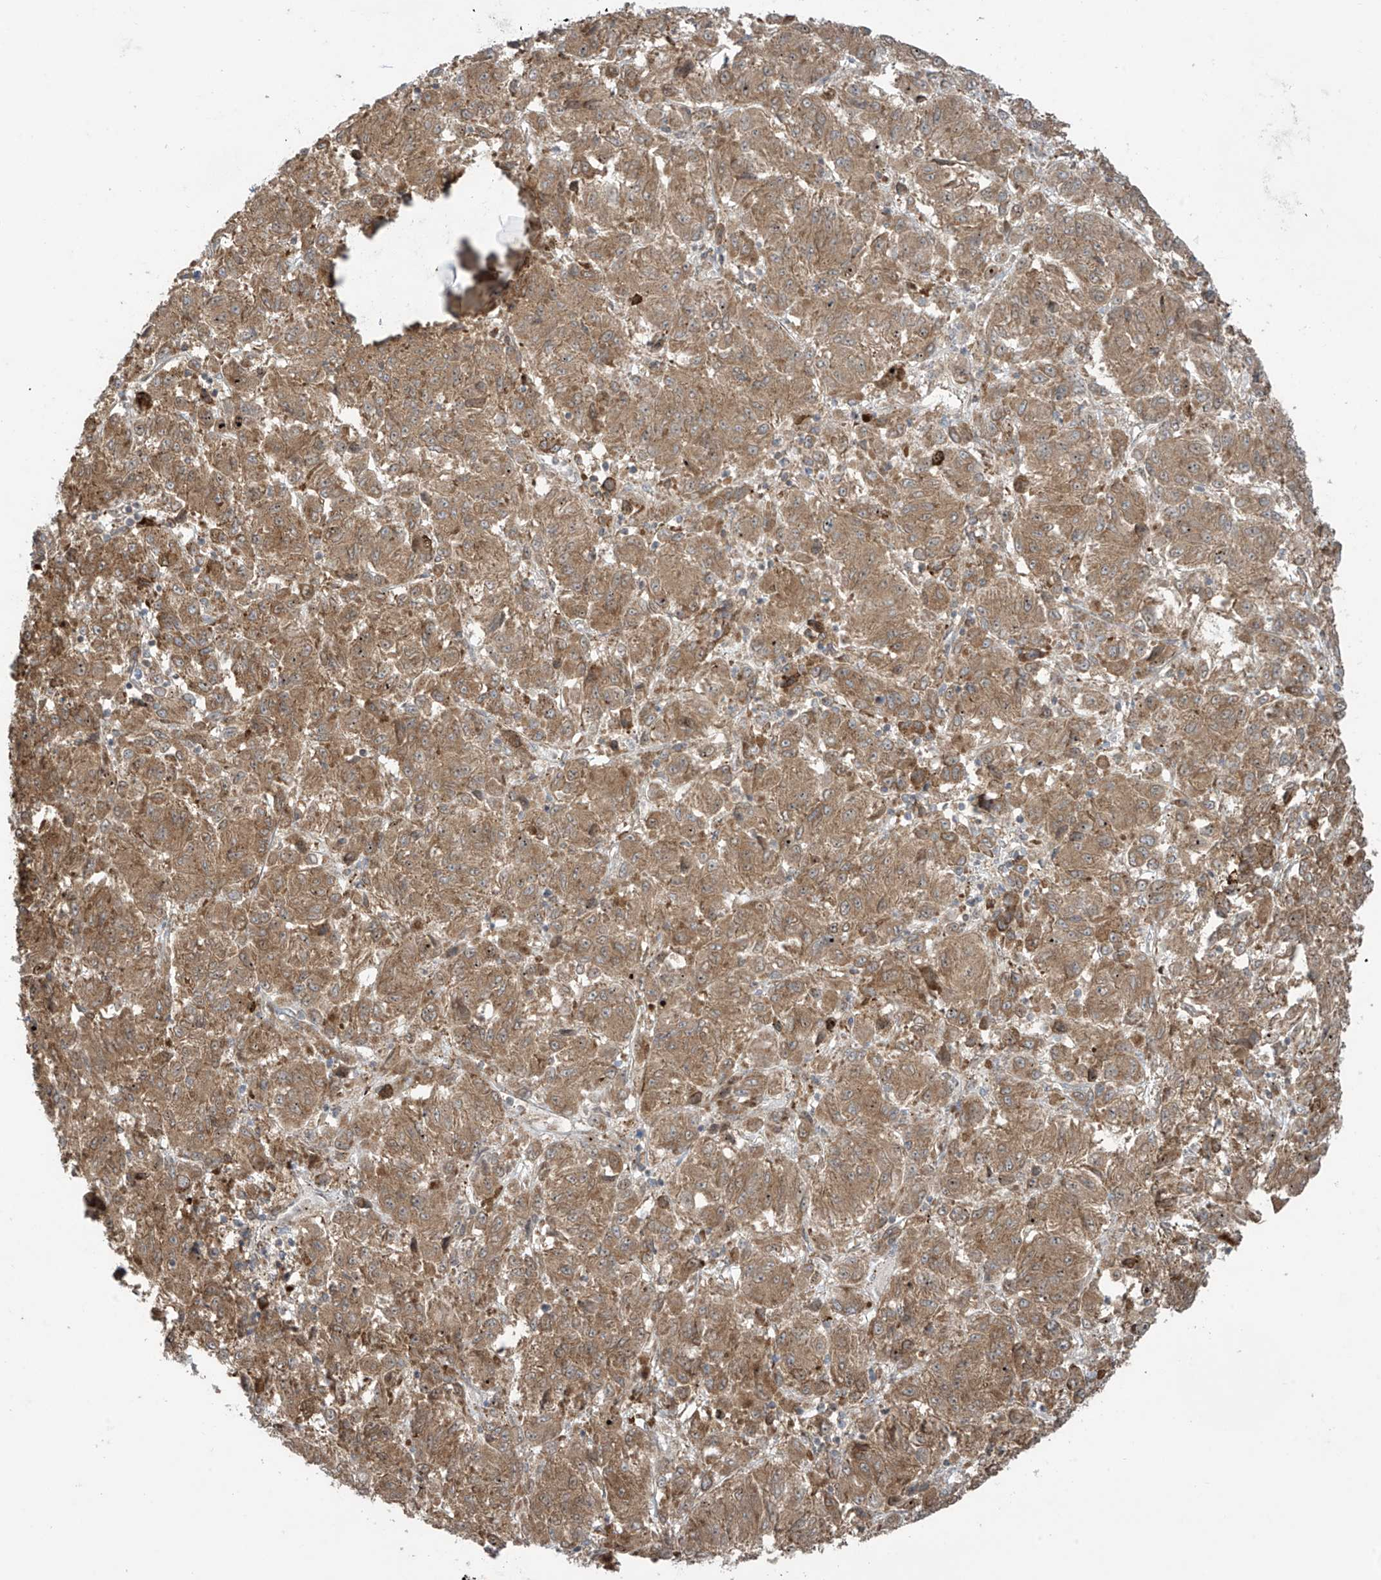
{"staining": {"intensity": "moderate", "quantity": ">75%", "location": "cytoplasmic/membranous"}, "tissue": "melanoma", "cell_type": "Tumor cells", "image_type": "cancer", "snomed": [{"axis": "morphology", "description": "Malignant melanoma, Metastatic site"}, {"axis": "topography", "description": "Lung"}], "caption": "Protein staining displays moderate cytoplasmic/membranous positivity in about >75% of tumor cells in melanoma.", "gene": "PPAT", "patient": {"sex": "male", "age": 64}}